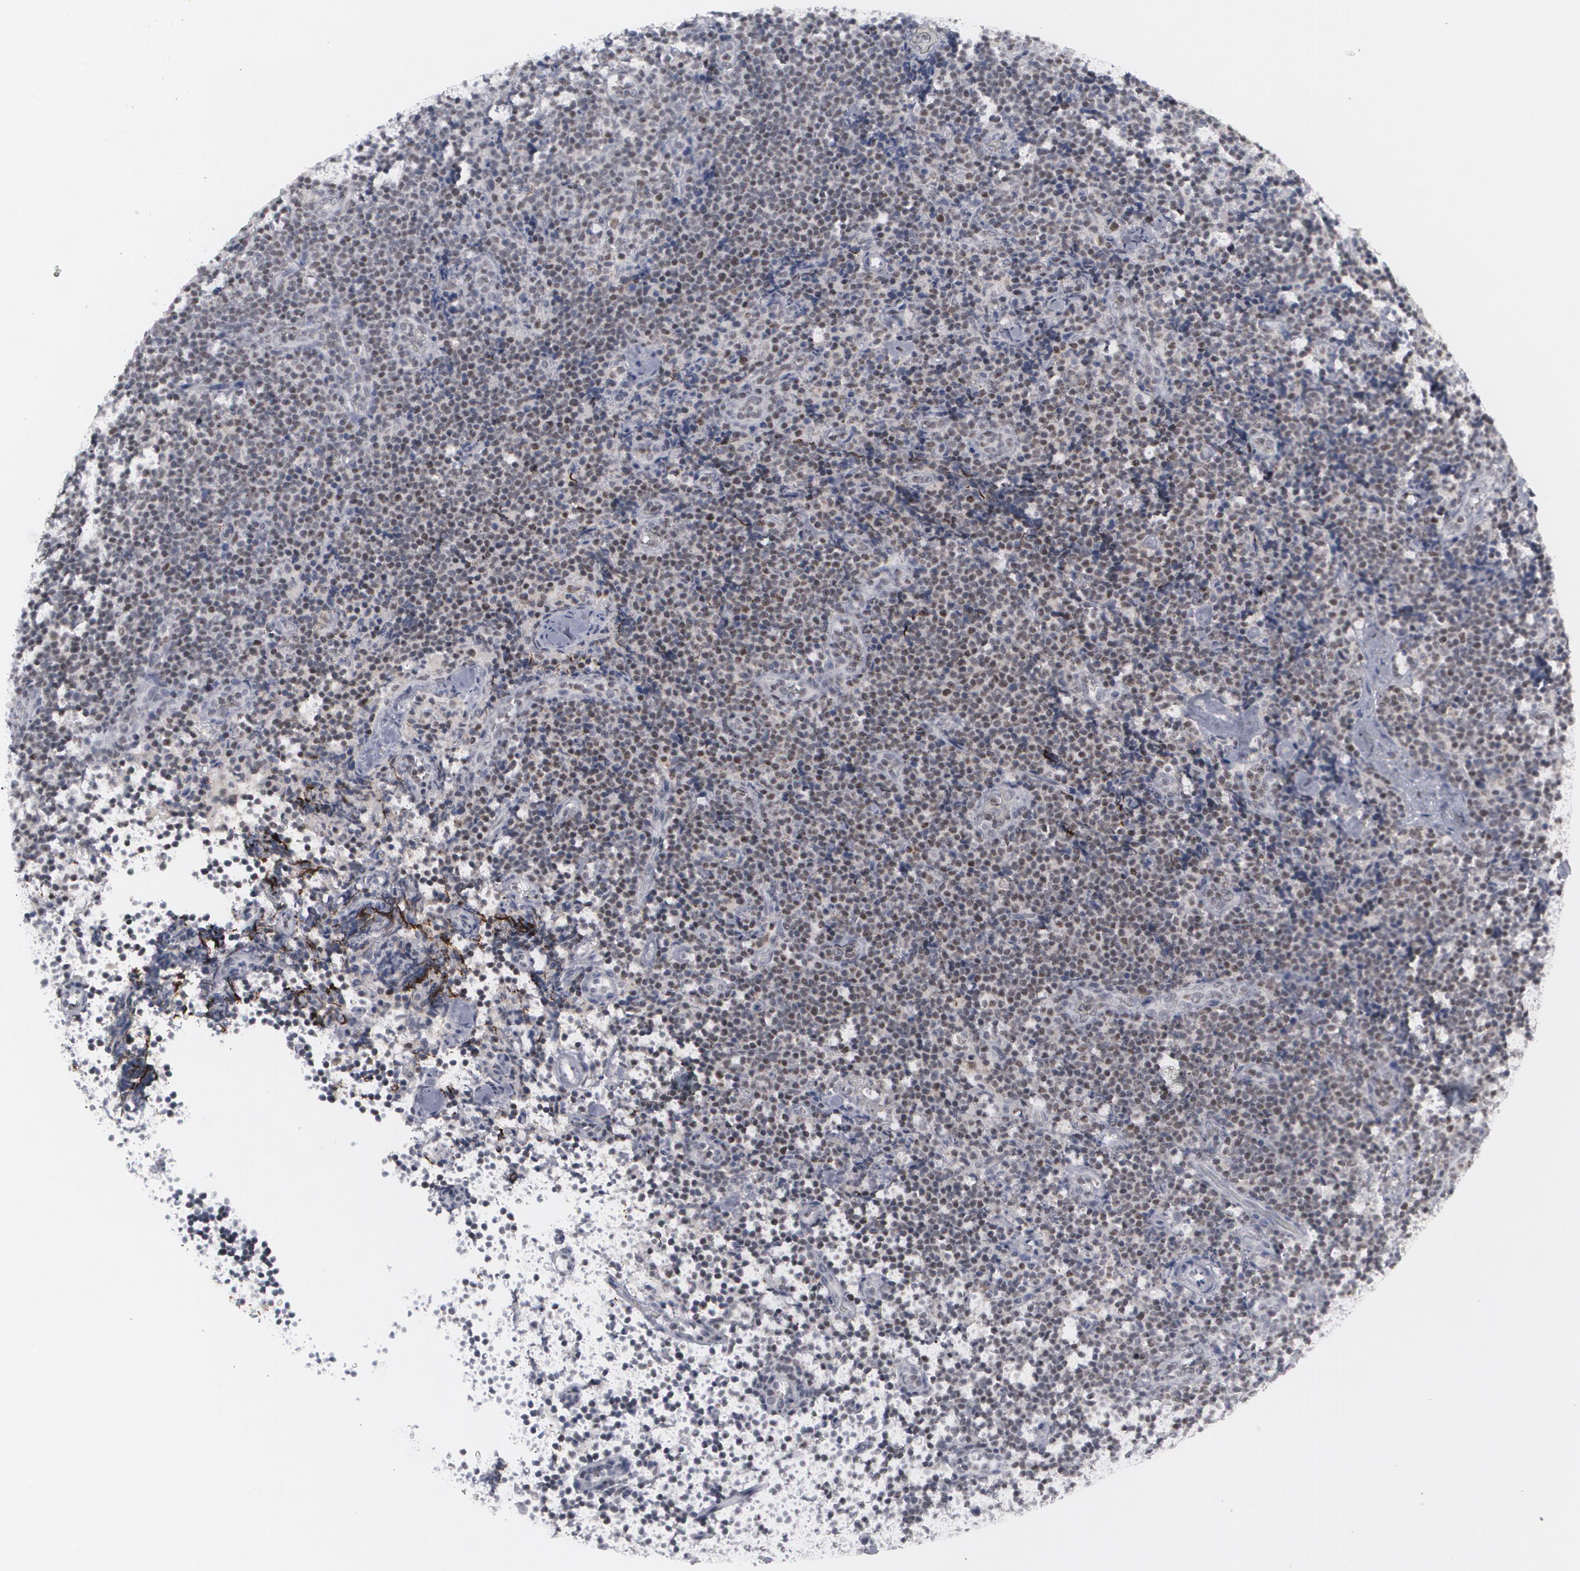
{"staining": {"intensity": "weak", "quantity": "25%-75%", "location": "nuclear"}, "tissue": "lymphoma", "cell_type": "Tumor cells", "image_type": "cancer", "snomed": [{"axis": "morphology", "description": "Malignant lymphoma, non-Hodgkin's type, High grade"}, {"axis": "topography", "description": "Lymph node"}], "caption": "Immunohistochemical staining of human high-grade malignant lymphoma, non-Hodgkin's type displays weak nuclear protein positivity in about 25%-75% of tumor cells. The staining was performed using DAB, with brown indicating positive protein expression. Nuclei are stained blue with hematoxylin.", "gene": "MCL1", "patient": {"sex": "female", "age": 58}}